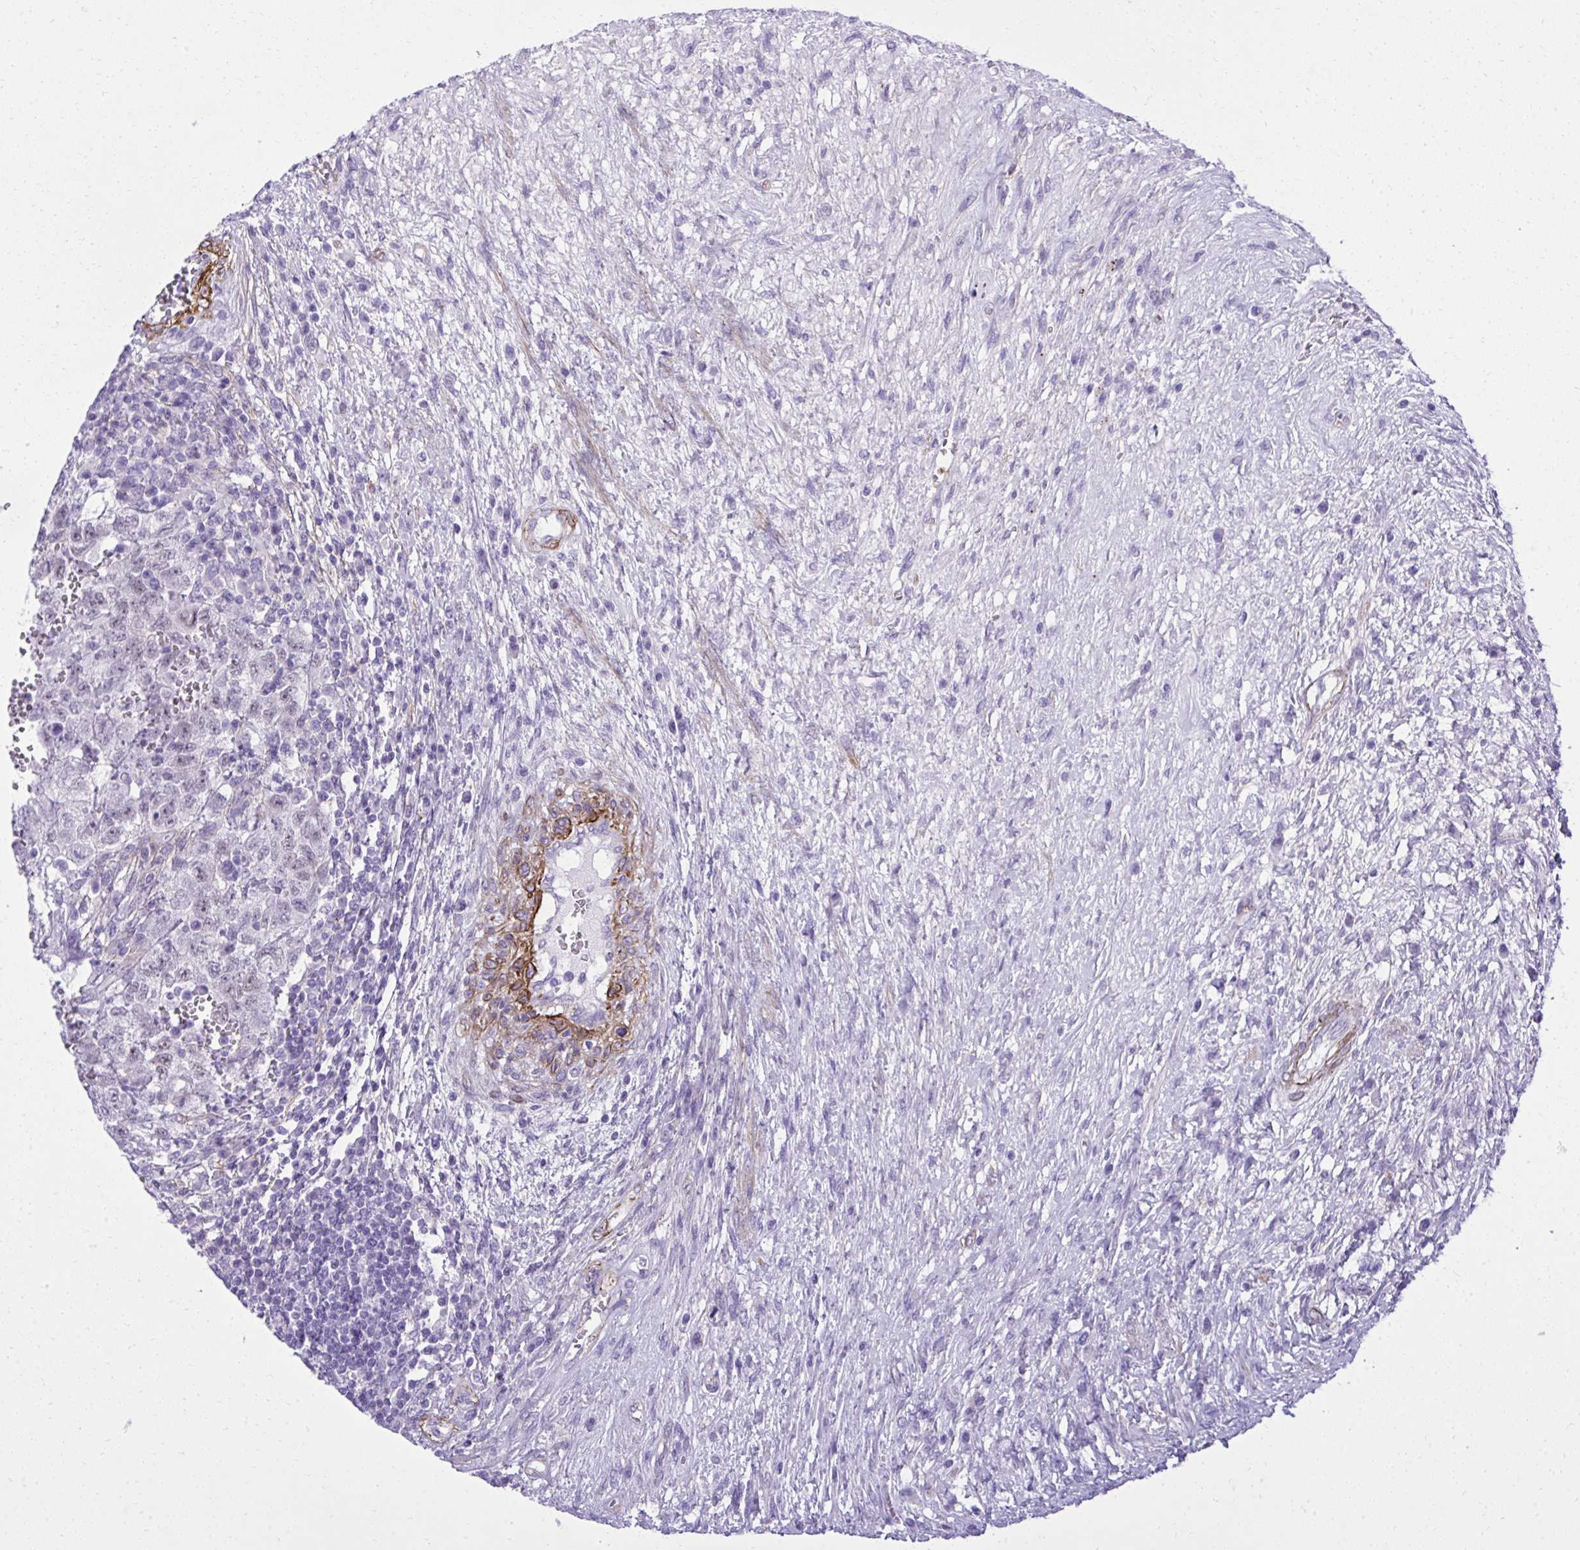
{"staining": {"intensity": "weak", "quantity": "25%-75%", "location": "nuclear"}, "tissue": "testis cancer", "cell_type": "Tumor cells", "image_type": "cancer", "snomed": [{"axis": "morphology", "description": "Carcinoma, Embryonal, NOS"}, {"axis": "topography", "description": "Testis"}], "caption": "Human testis cancer (embryonal carcinoma) stained with a protein marker demonstrates weak staining in tumor cells.", "gene": "PITPNM3", "patient": {"sex": "male", "age": 26}}